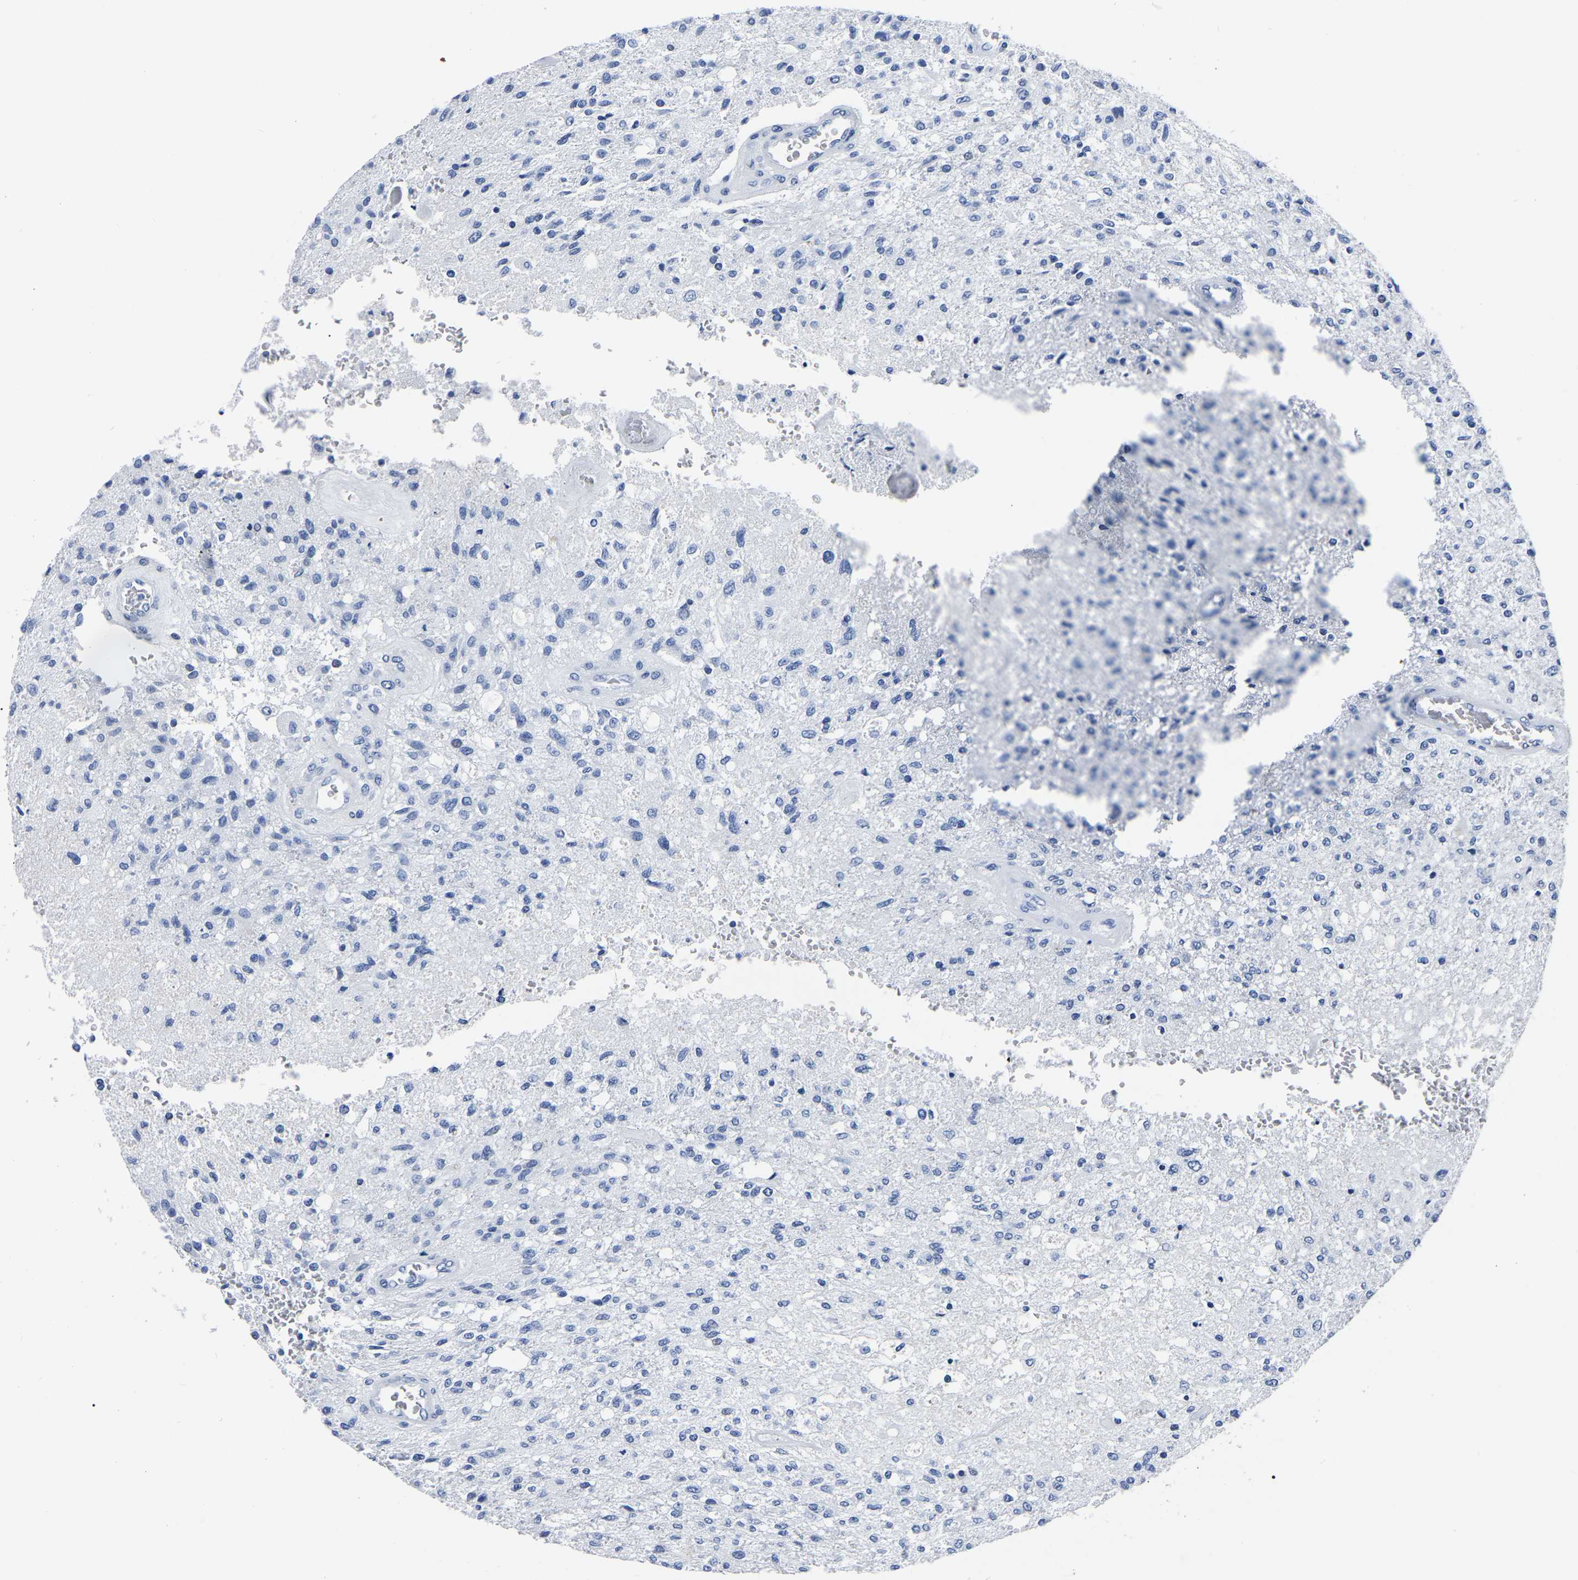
{"staining": {"intensity": "negative", "quantity": "none", "location": "none"}, "tissue": "glioma", "cell_type": "Tumor cells", "image_type": "cancer", "snomed": [{"axis": "morphology", "description": "Normal tissue, NOS"}, {"axis": "morphology", "description": "Glioma, malignant, High grade"}, {"axis": "topography", "description": "Cerebral cortex"}], "caption": "High power microscopy photomicrograph of an immunohistochemistry image of glioma, revealing no significant staining in tumor cells.", "gene": "IMPG2", "patient": {"sex": "male", "age": 77}}